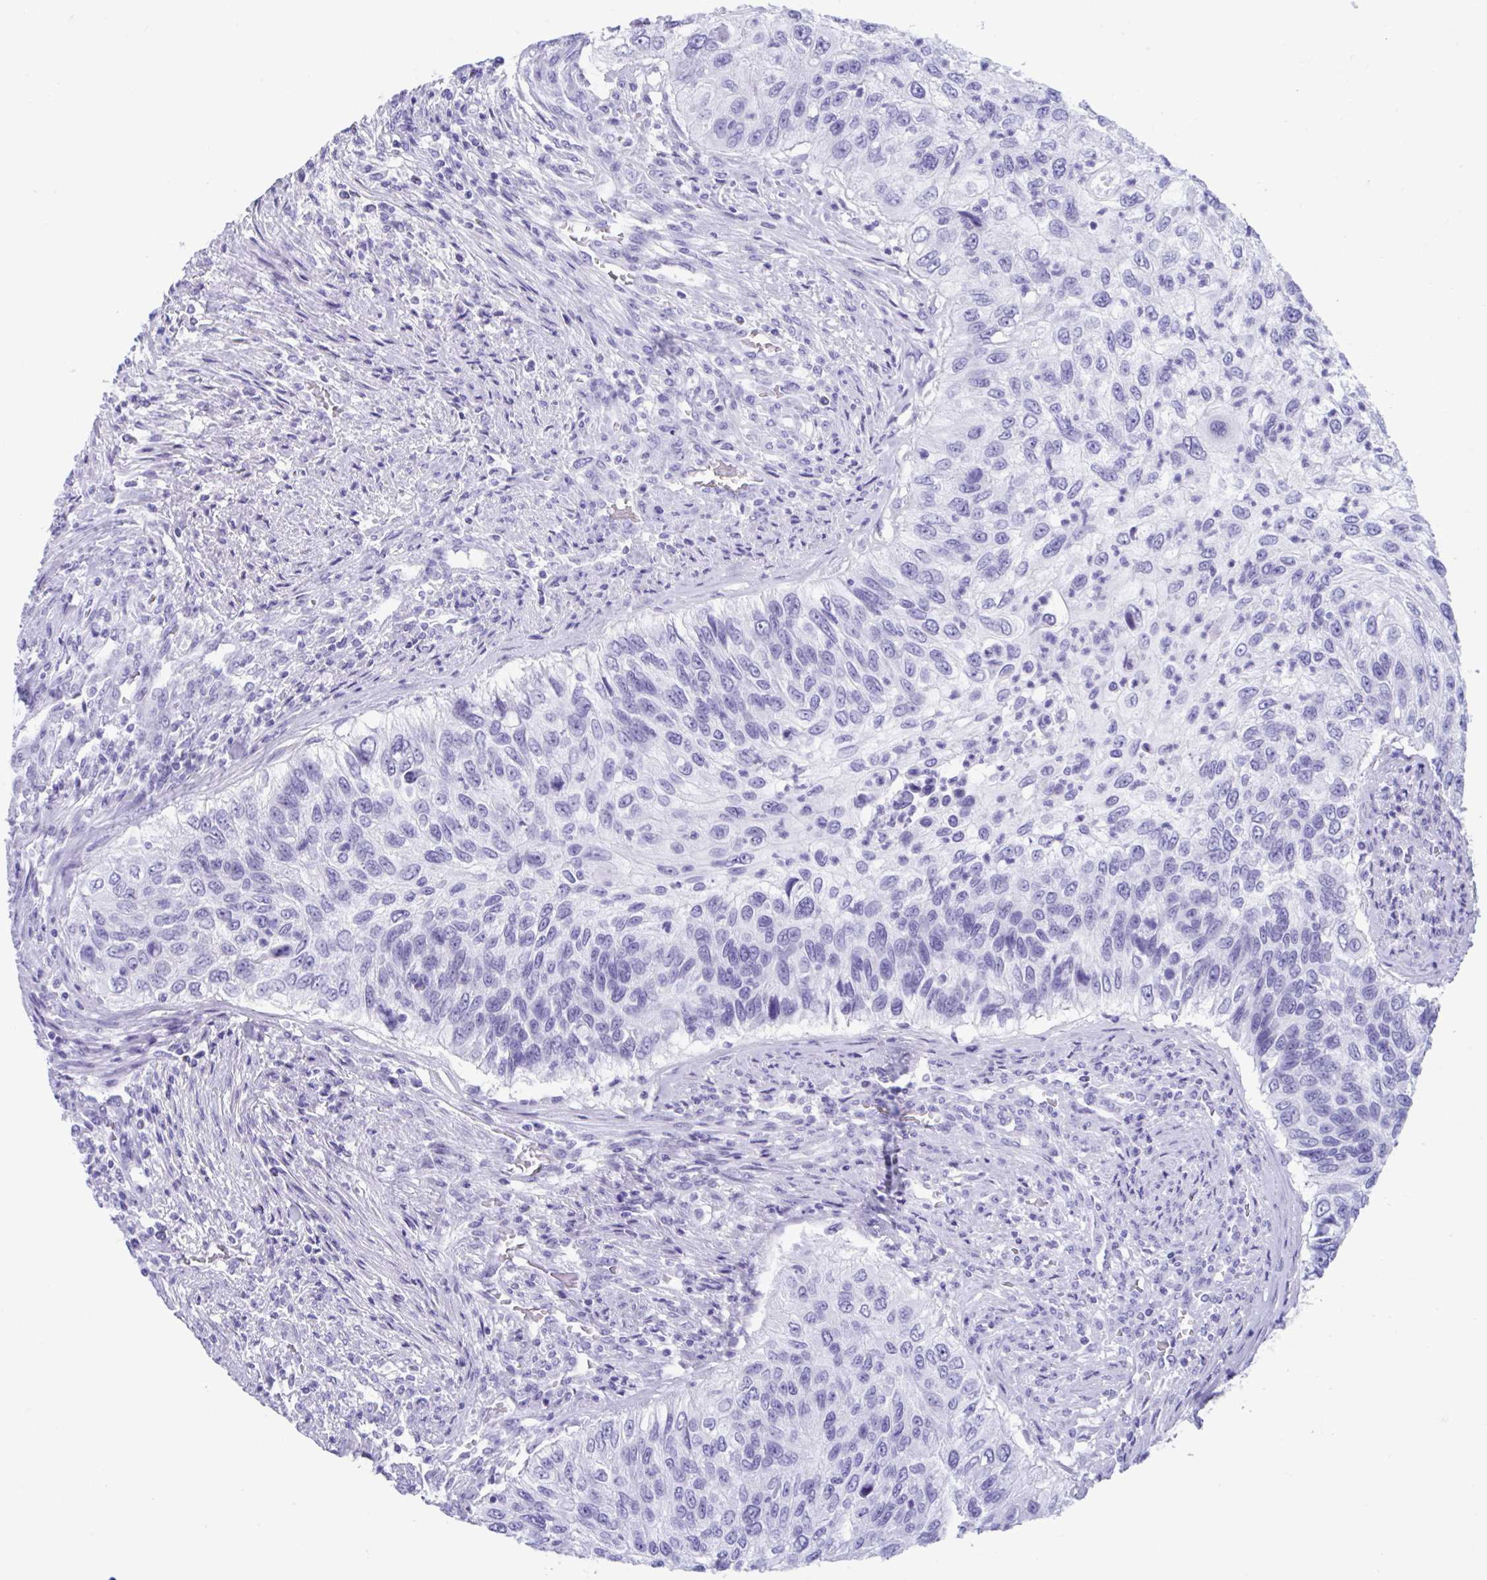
{"staining": {"intensity": "negative", "quantity": "none", "location": "none"}, "tissue": "urothelial cancer", "cell_type": "Tumor cells", "image_type": "cancer", "snomed": [{"axis": "morphology", "description": "Urothelial carcinoma, High grade"}, {"axis": "topography", "description": "Urinary bladder"}], "caption": "Urothelial cancer was stained to show a protein in brown. There is no significant staining in tumor cells.", "gene": "TMEM35A", "patient": {"sex": "female", "age": 60}}